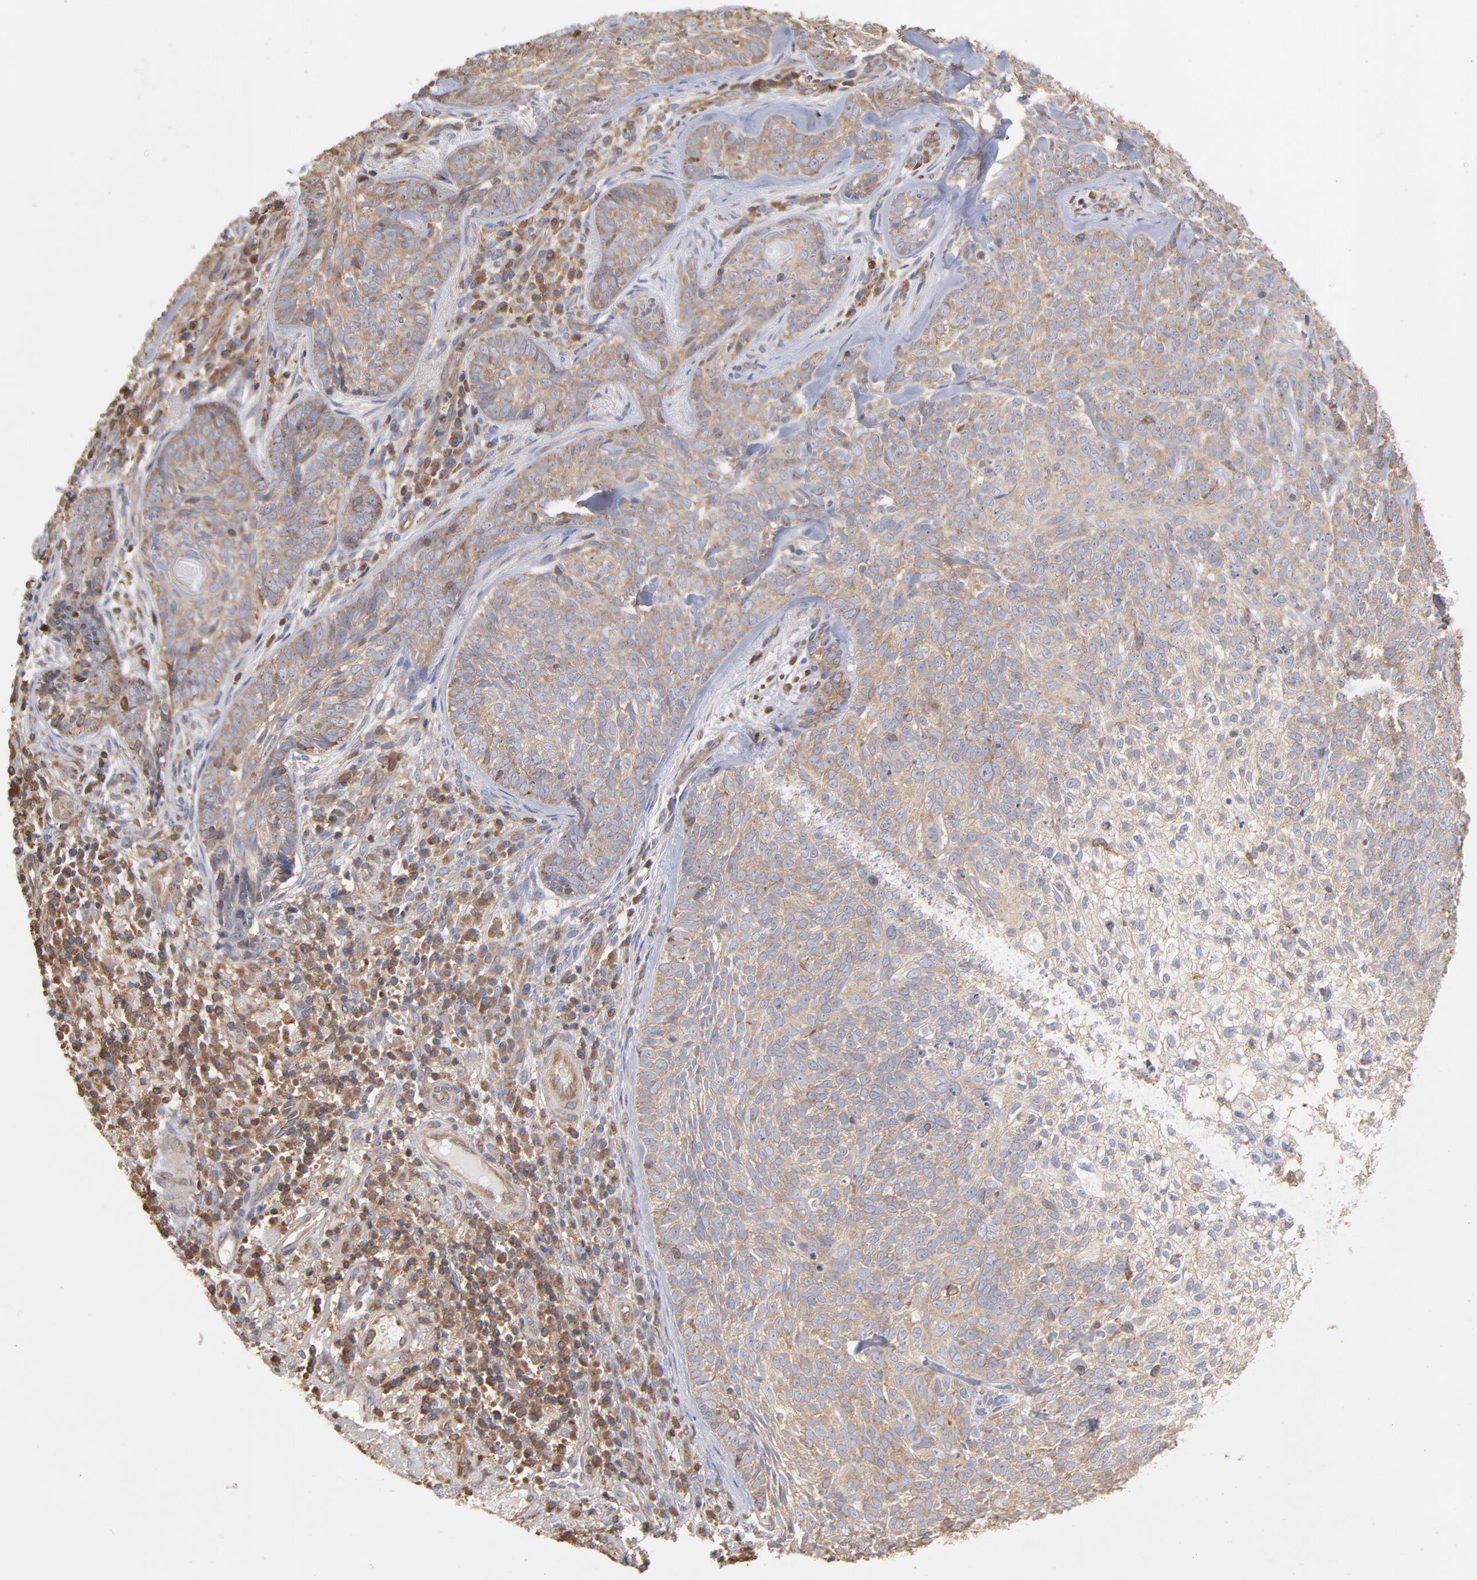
{"staining": {"intensity": "weak", "quantity": ">75%", "location": "cytoplasmic/membranous"}, "tissue": "skin cancer", "cell_type": "Tumor cells", "image_type": "cancer", "snomed": [{"axis": "morphology", "description": "Basal cell carcinoma"}, {"axis": "topography", "description": "Skin"}], "caption": "Weak cytoplasmic/membranous protein staining is appreciated in approximately >75% of tumor cells in skin cancer (basal cell carcinoma).", "gene": "MAPRE1", "patient": {"sex": "male", "age": 72}}